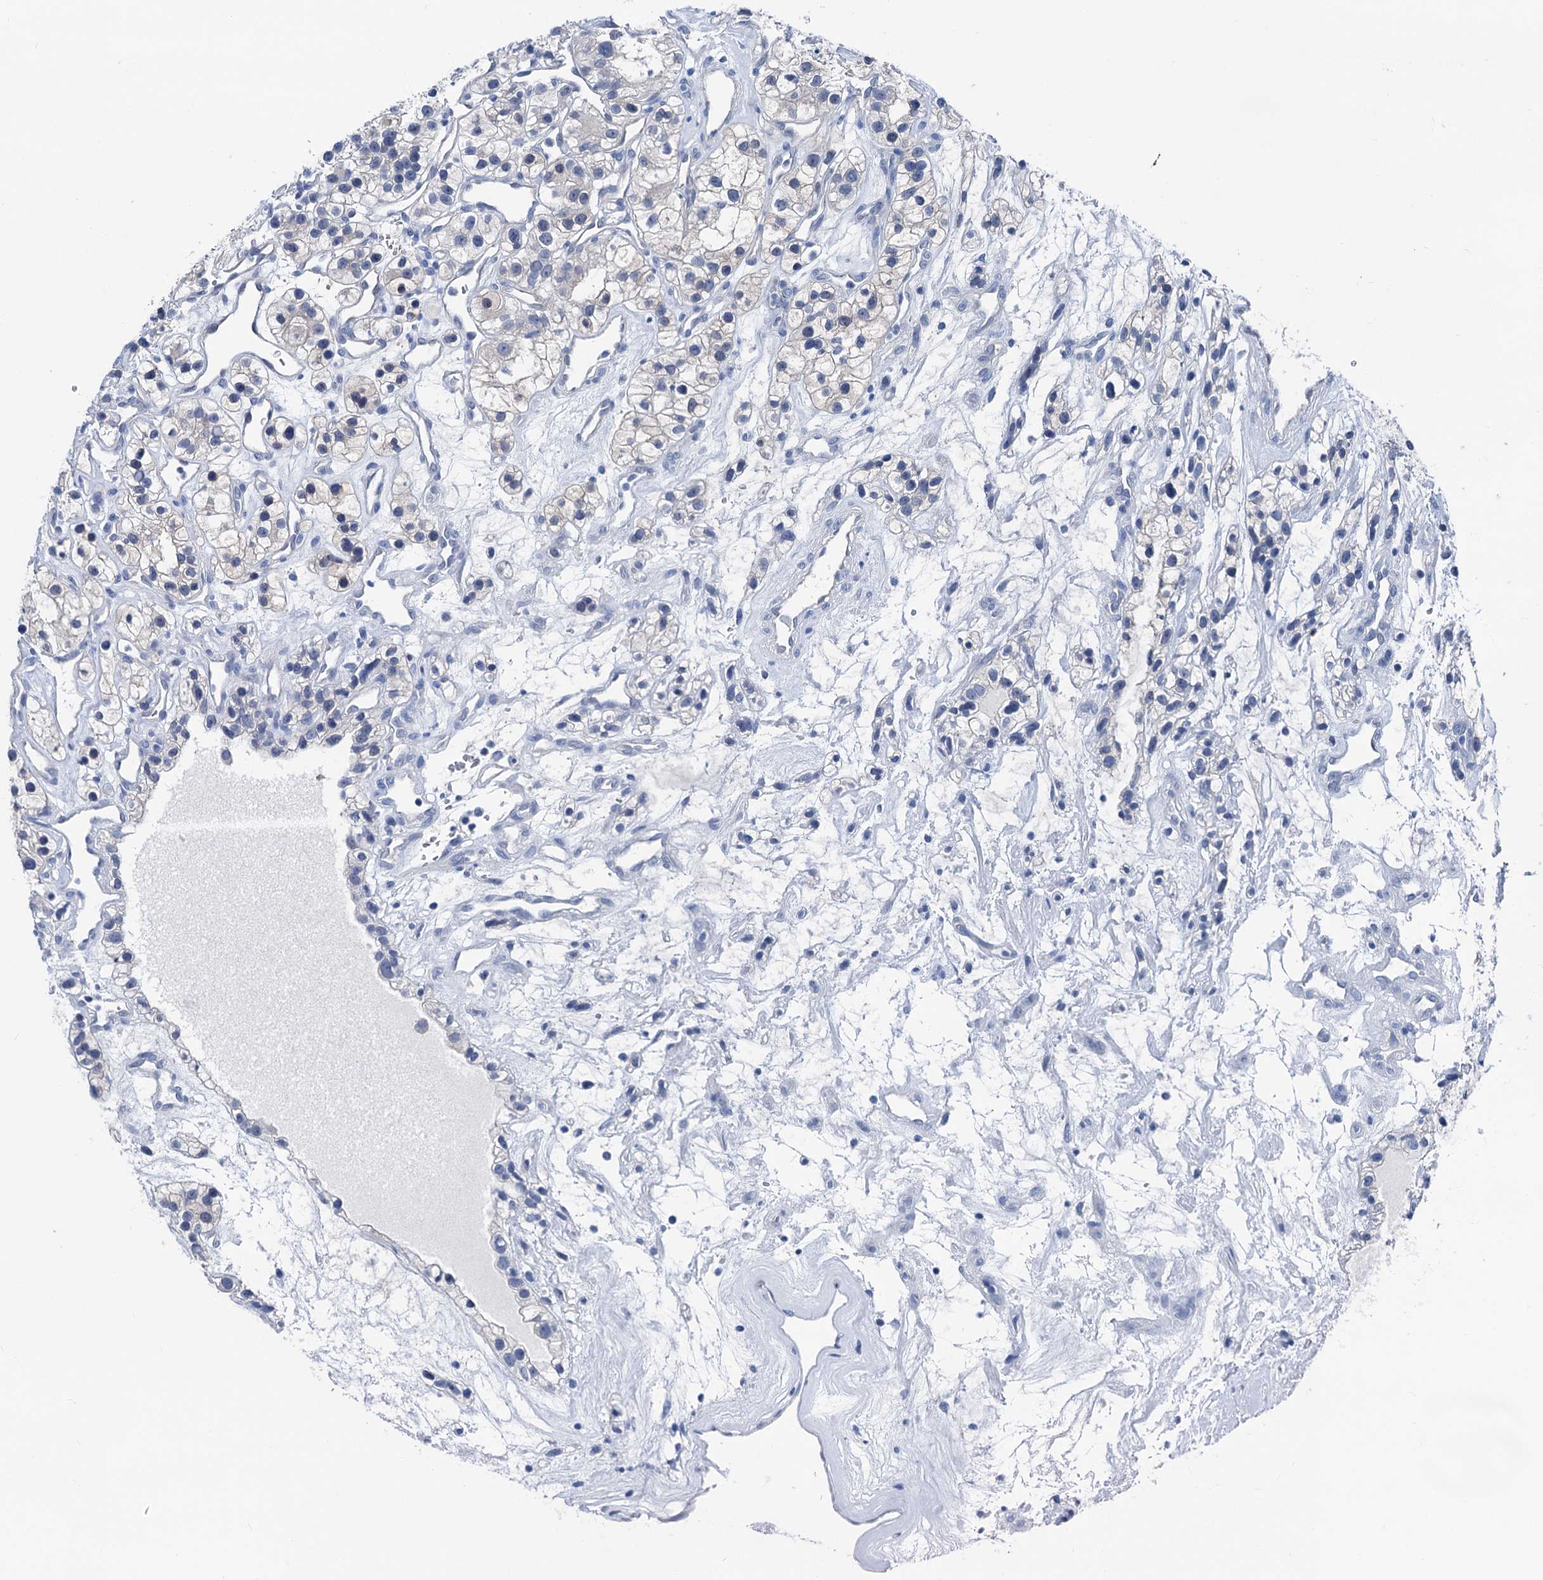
{"staining": {"intensity": "negative", "quantity": "none", "location": "none"}, "tissue": "renal cancer", "cell_type": "Tumor cells", "image_type": "cancer", "snomed": [{"axis": "morphology", "description": "Adenocarcinoma, NOS"}, {"axis": "topography", "description": "Kidney"}], "caption": "IHC histopathology image of neoplastic tissue: human adenocarcinoma (renal) stained with DAB (3,3'-diaminobenzidine) reveals no significant protein positivity in tumor cells.", "gene": "GLO1", "patient": {"sex": "female", "age": 57}}